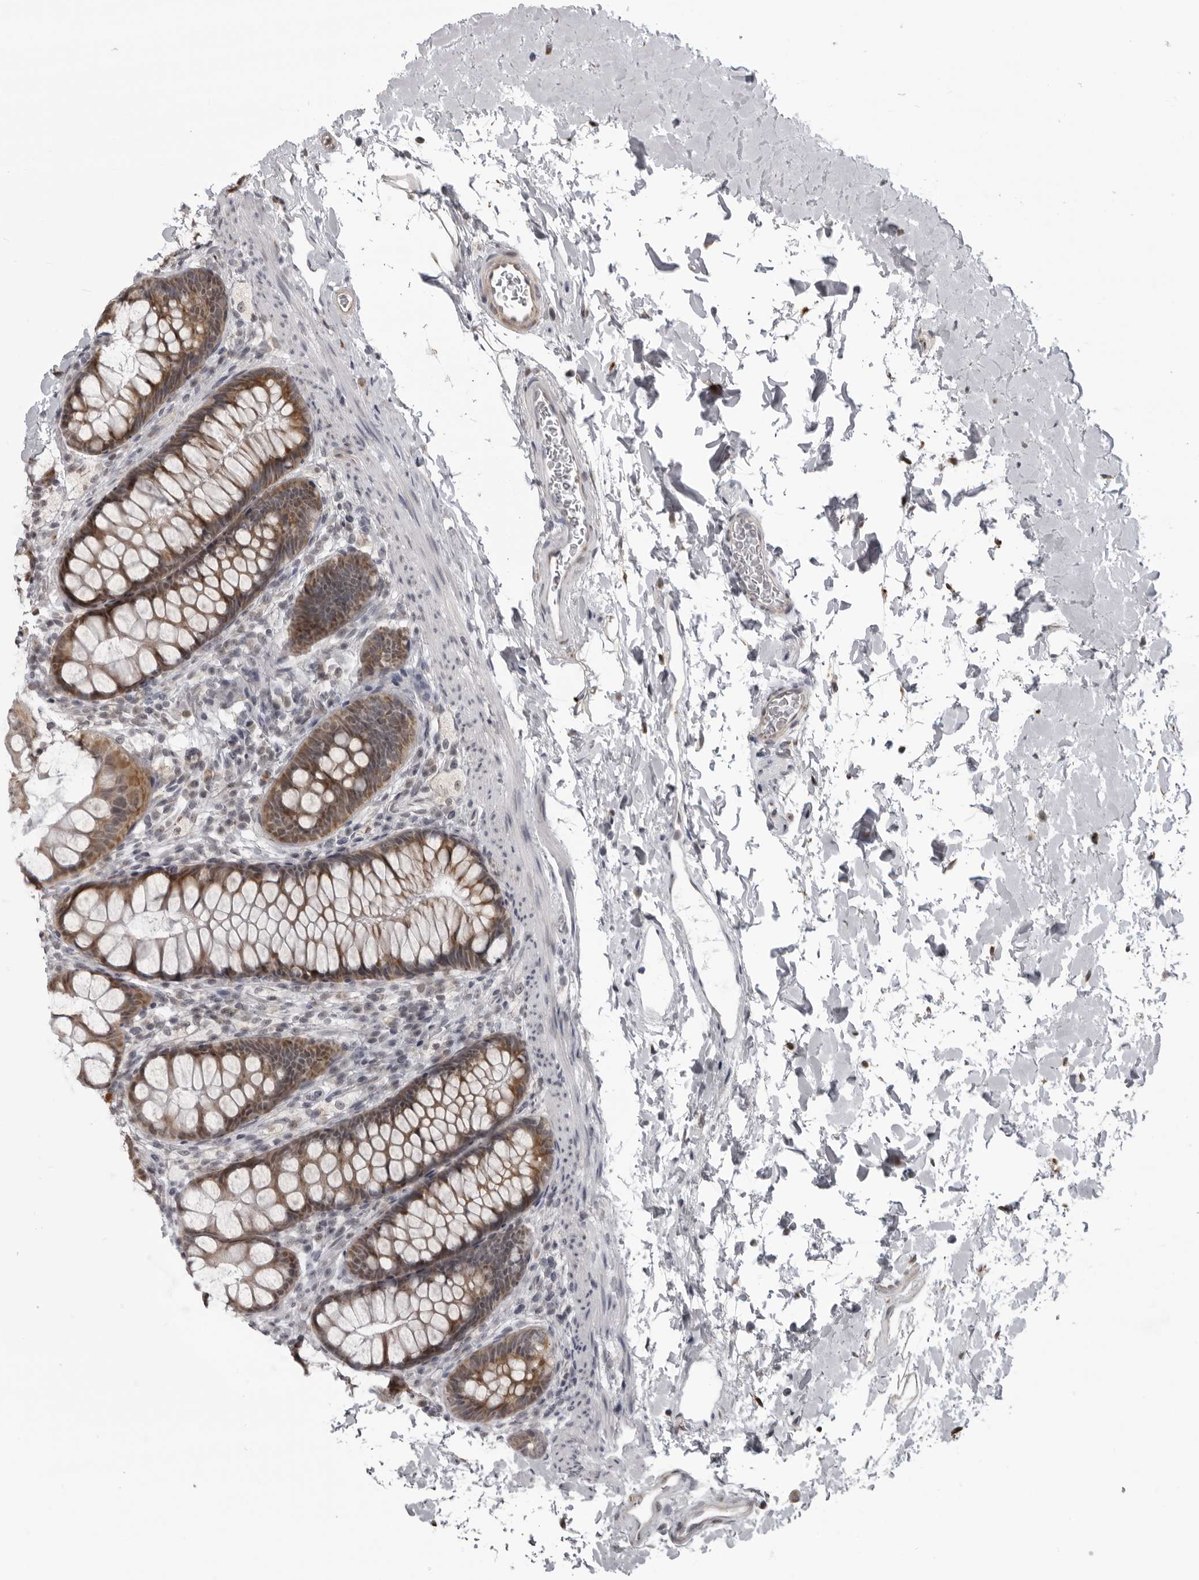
{"staining": {"intensity": "negative", "quantity": "none", "location": "none"}, "tissue": "colon", "cell_type": "Endothelial cells", "image_type": "normal", "snomed": [{"axis": "morphology", "description": "Normal tissue, NOS"}, {"axis": "topography", "description": "Colon"}], "caption": "A photomicrograph of colon stained for a protein demonstrates no brown staining in endothelial cells. (DAB immunohistochemistry (IHC) with hematoxylin counter stain).", "gene": "RTCA", "patient": {"sex": "female", "age": 62}}